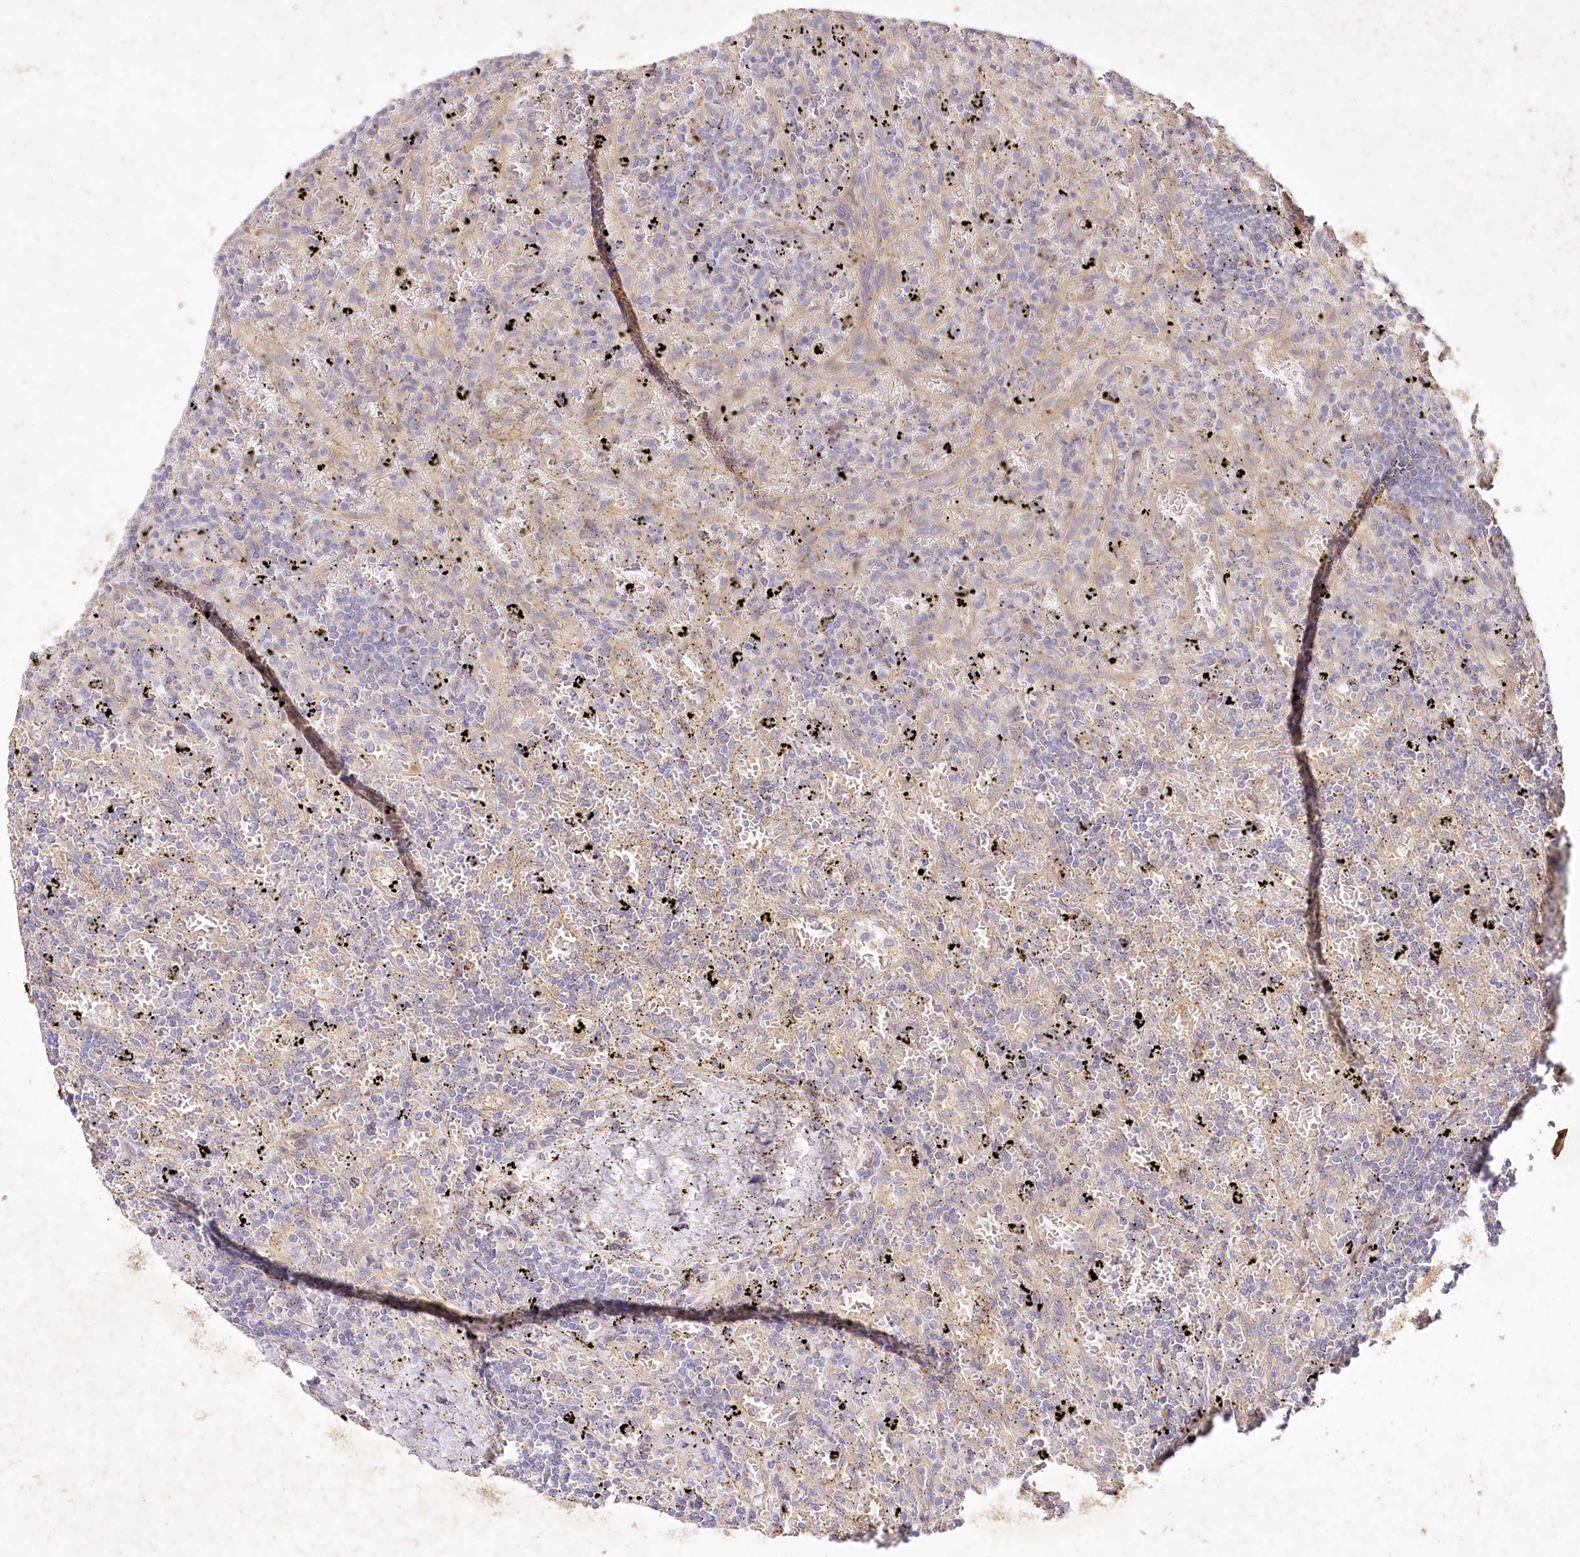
{"staining": {"intensity": "negative", "quantity": "none", "location": "none"}, "tissue": "lymphoma", "cell_type": "Tumor cells", "image_type": "cancer", "snomed": [{"axis": "morphology", "description": "Malignant lymphoma, non-Hodgkin's type, Low grade"}, {"axis": "topography", "description": "Spleen"}], "caption": "There is no significant staining in tumor cells of lymphoma. (Immunohistochemistry, brightfield microscopy, high magnification).", "gene": "IRAK1BP1", "patient": {"sex": "male", "age": 76}}